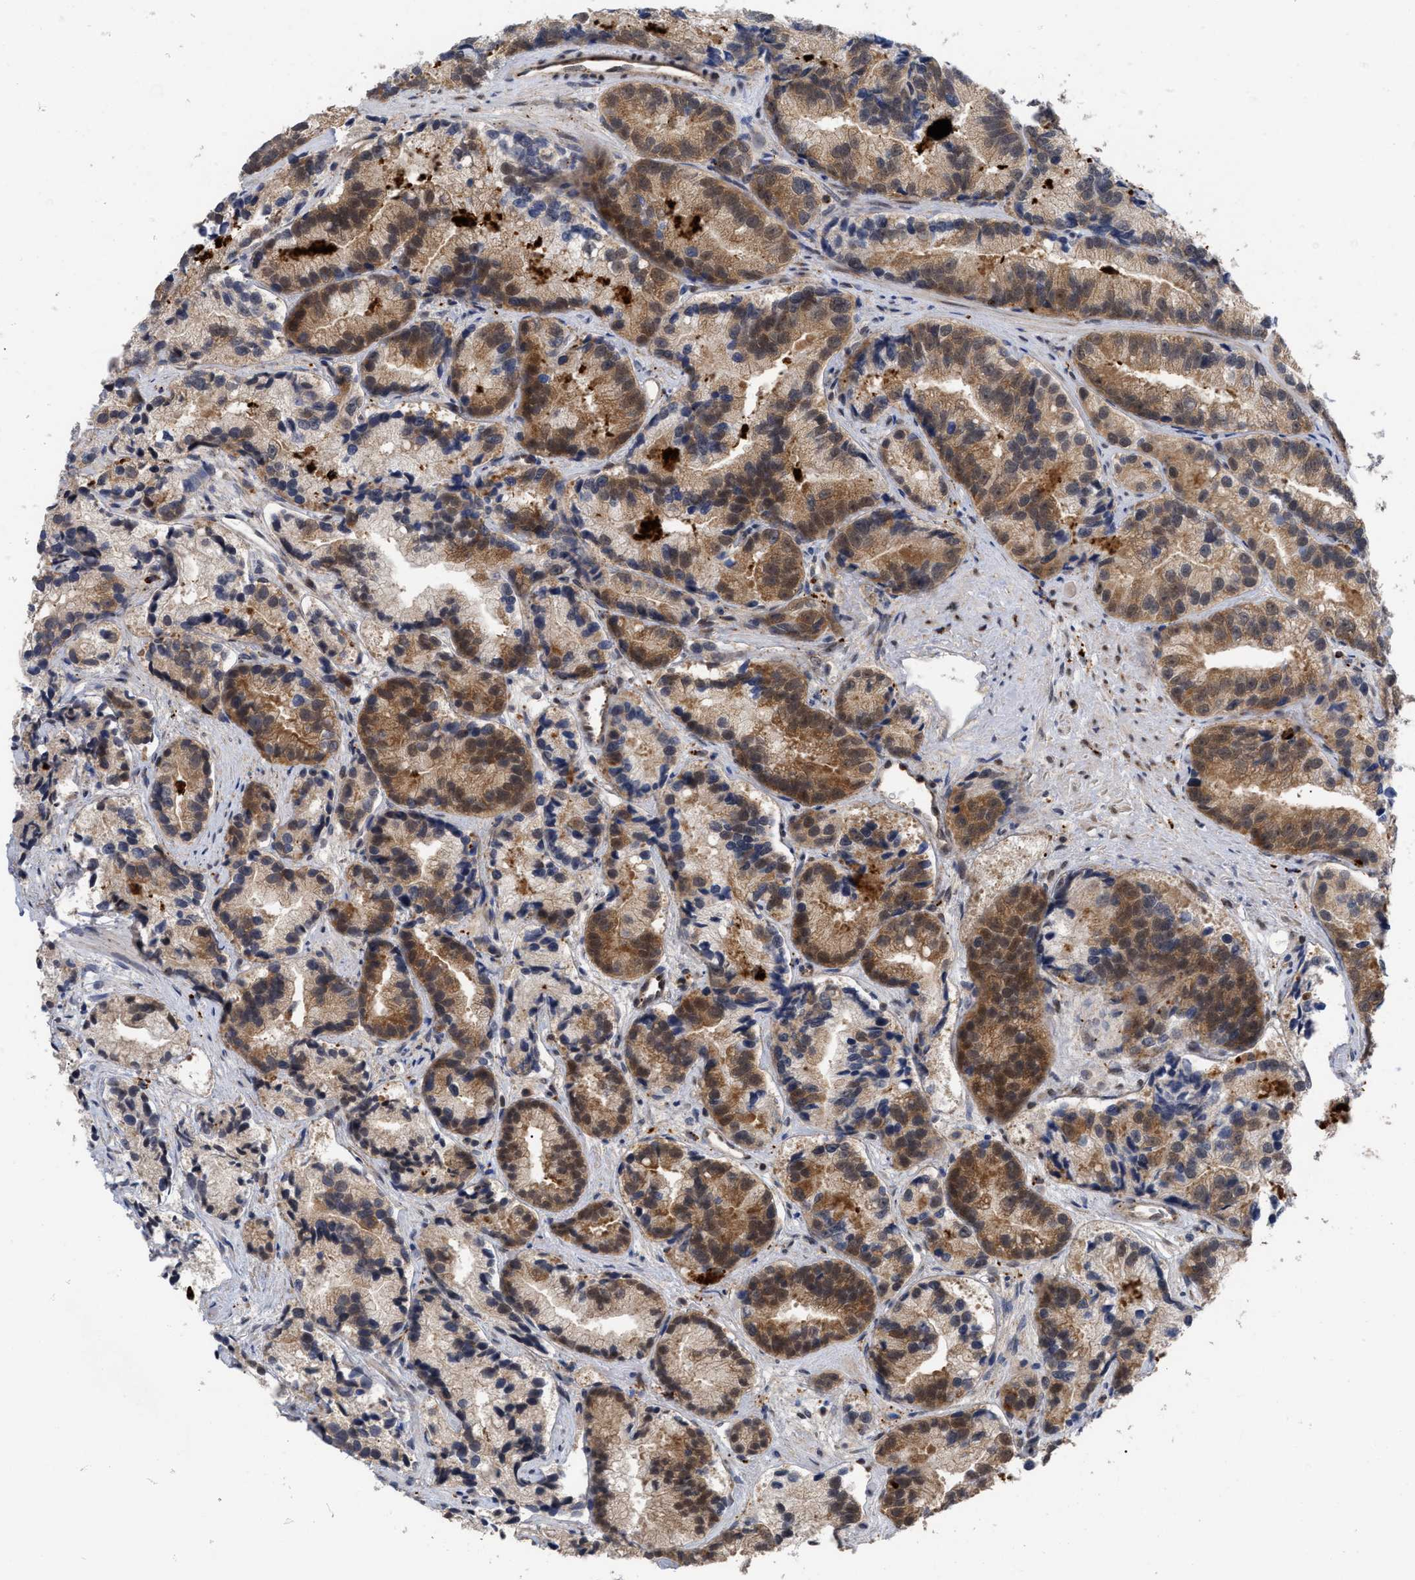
{"staining": {"intensity": "moderate", "quantity": "25%-75%", "location": "cytoplasmic/membranous,nuclear"}, "tissue": "prostate cancer", "cell_type": "Tumor cells", "image_type": "cancer", "snomed": [{"axis": "morphology", "description": "Adenocarcinoma, Low grade"}, {"axis": "topography", "description": "Prostate"}], "caption": "A medium amount of moderate cytoplasmic/membranous and nuclear expression is seen in about 25%-75% of tumor cells in prostate low-grade adenocarcinoma tissue.", "gene": "UPF1", "patient": {"sex": "male", "age": 89}}